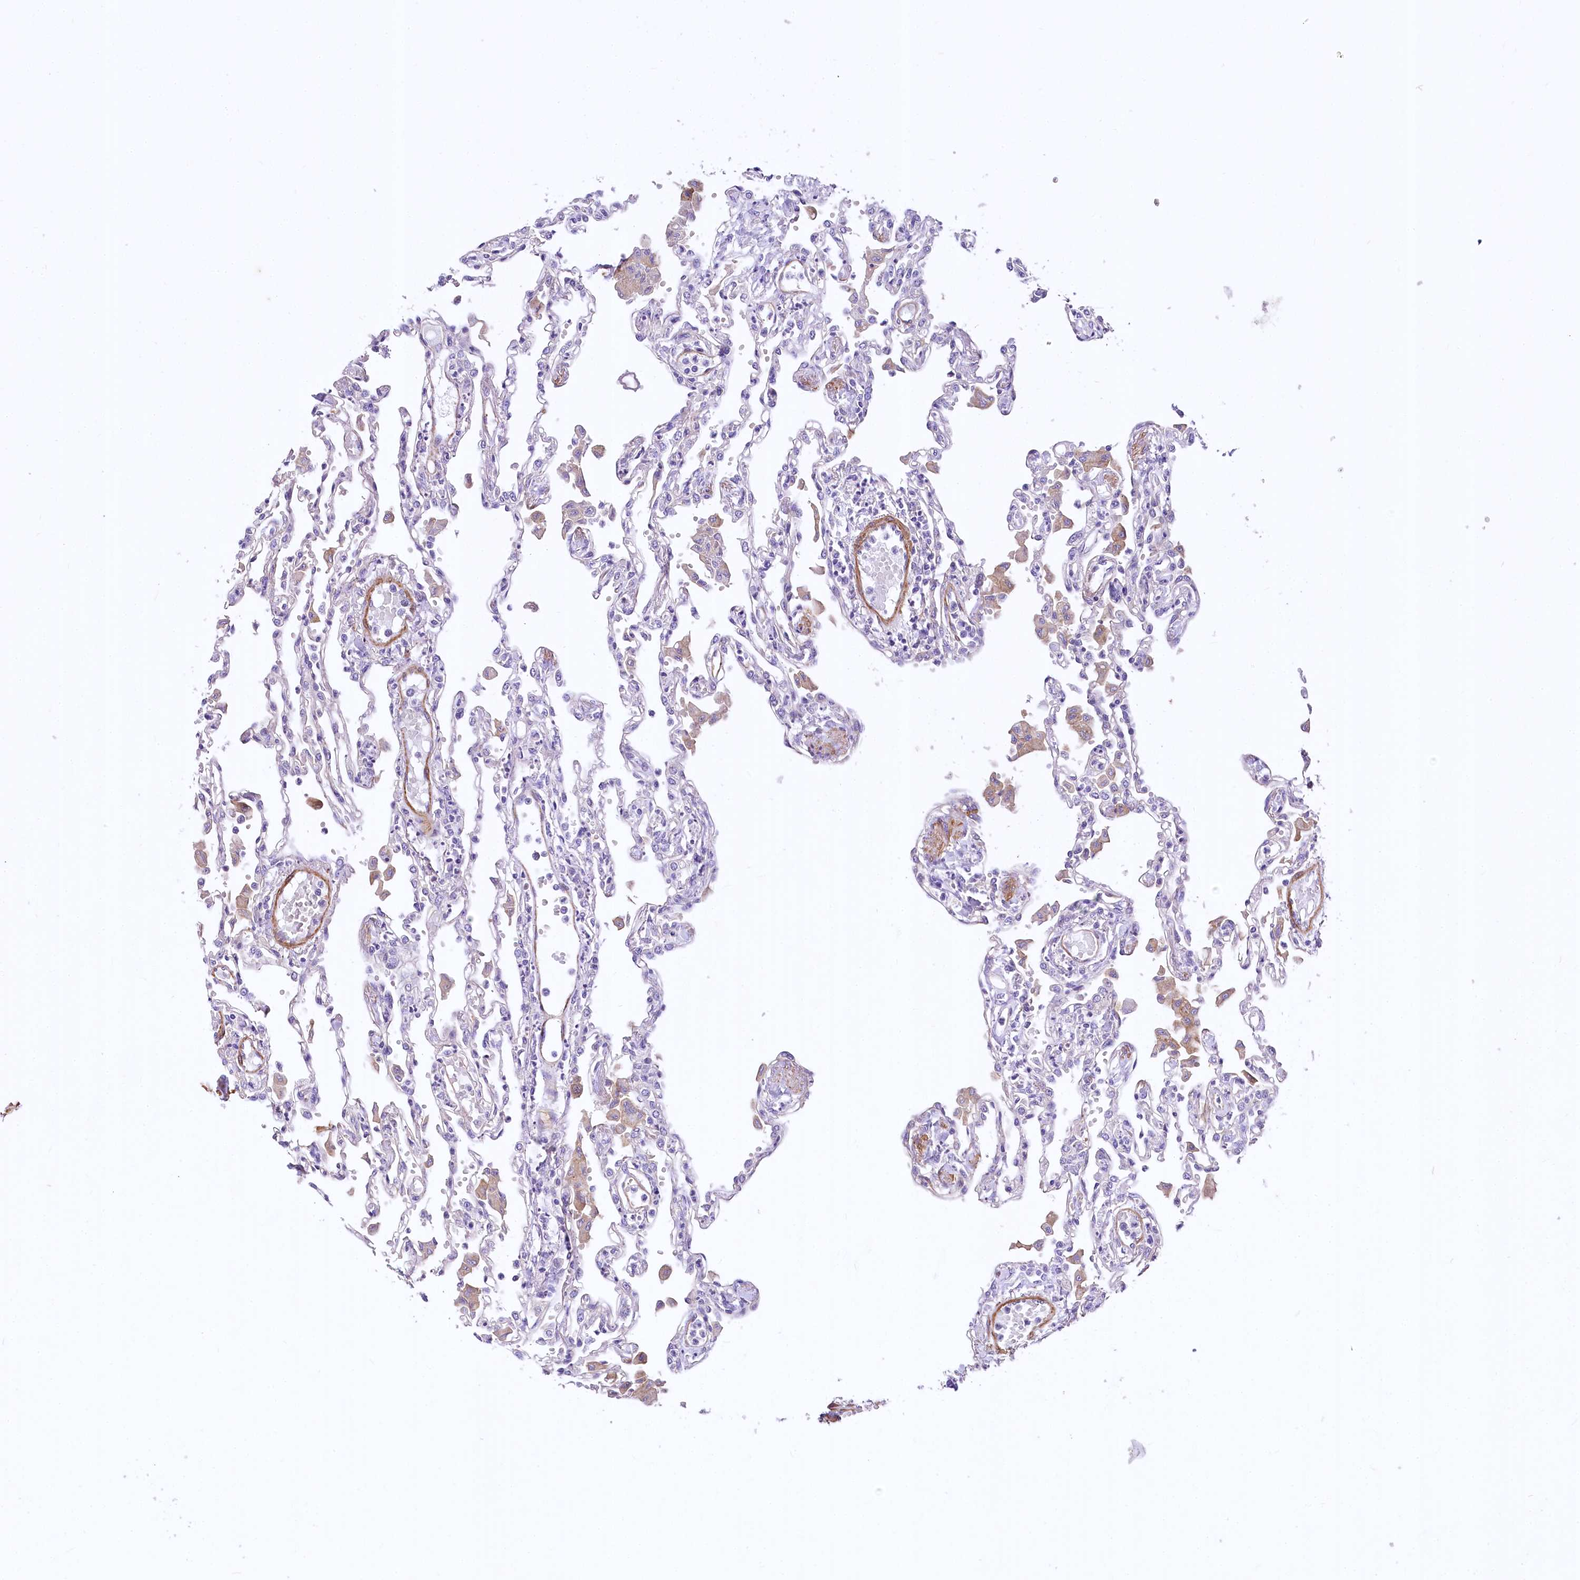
{"staining": {"intensity": "negative", "quantity": "none", "location": "none"}, "tissue": "lung", "cell_type": "Alveolar cells", "image_type": "normal", "snomed": [{"axis": "morphology", "description": "Normal tissue, NOS"}, {"axis": "topography", "description": "Bronchus"}, {"axis": "topography", "description": "Lung"}], "caption": "Histopathology image shows no significant protein positivity in alveolar cells of unremarkable lung. Nuclei are stained in blue.", "gene": "RDH16", "patient": {"sex": "female", "age": 49}}